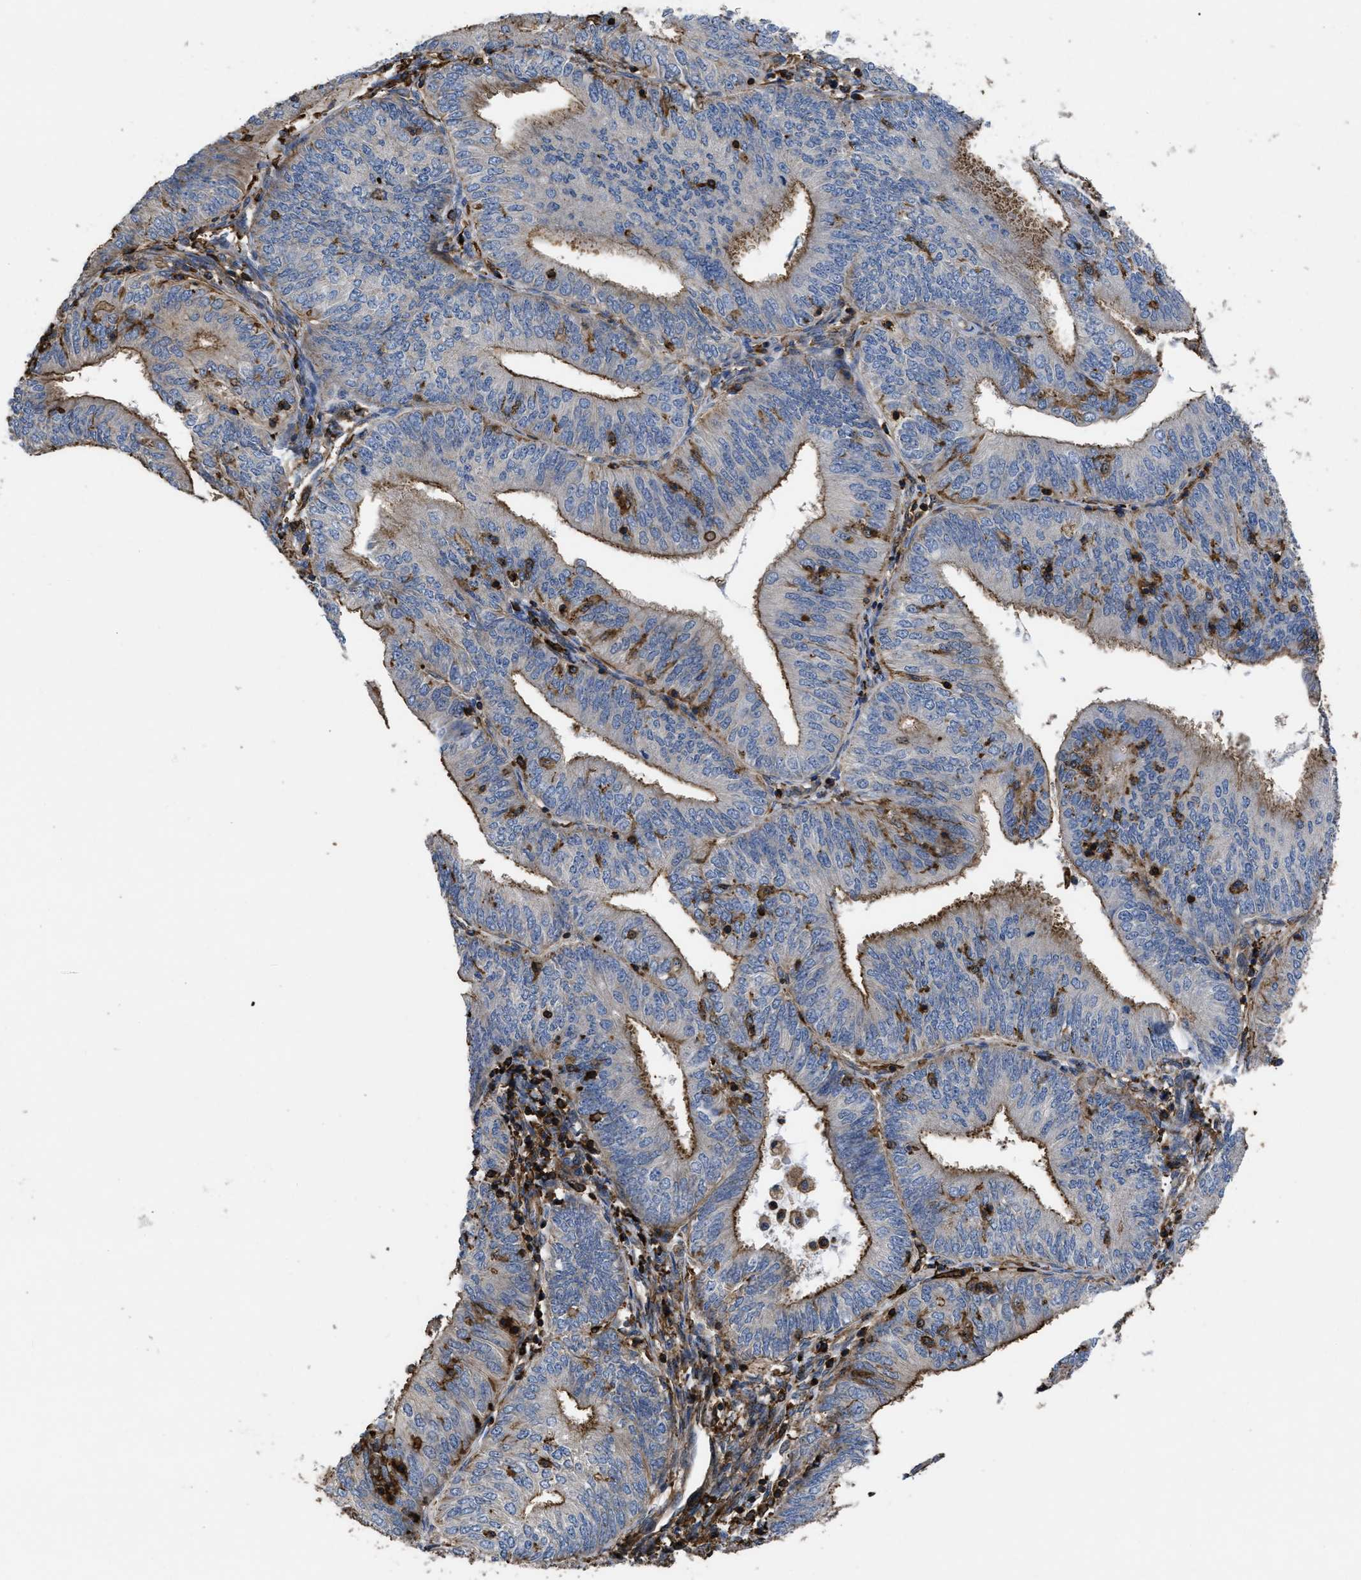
{"staining": {"intensity": "moderate", "quantity": ">75%", "location": "cytoplasmic/membranous"}, "tissue": "endometrial cancer", "cell_type": "Tumor cells", "image_type": "cancer", "snomed": [{"axis": "morphology", "description": "Adenocarcinoma, NOS"}, {"axis": "topography", "description": "Endometrium"}], "caption": "Immunohistochemistry (IHC) of human endometrial cancer exhibits medium levels of moderate cytoplasmic/membranous expression in about >75% of tumor cells. The staining was performed using DAB (3,3'-diaminobenzidine), with brown indicating positive protein expression. Nuclei are stained blue with hematoxylin.", "gene": "SCUBE2", "patient": {"sex": "female", "age": 58}}